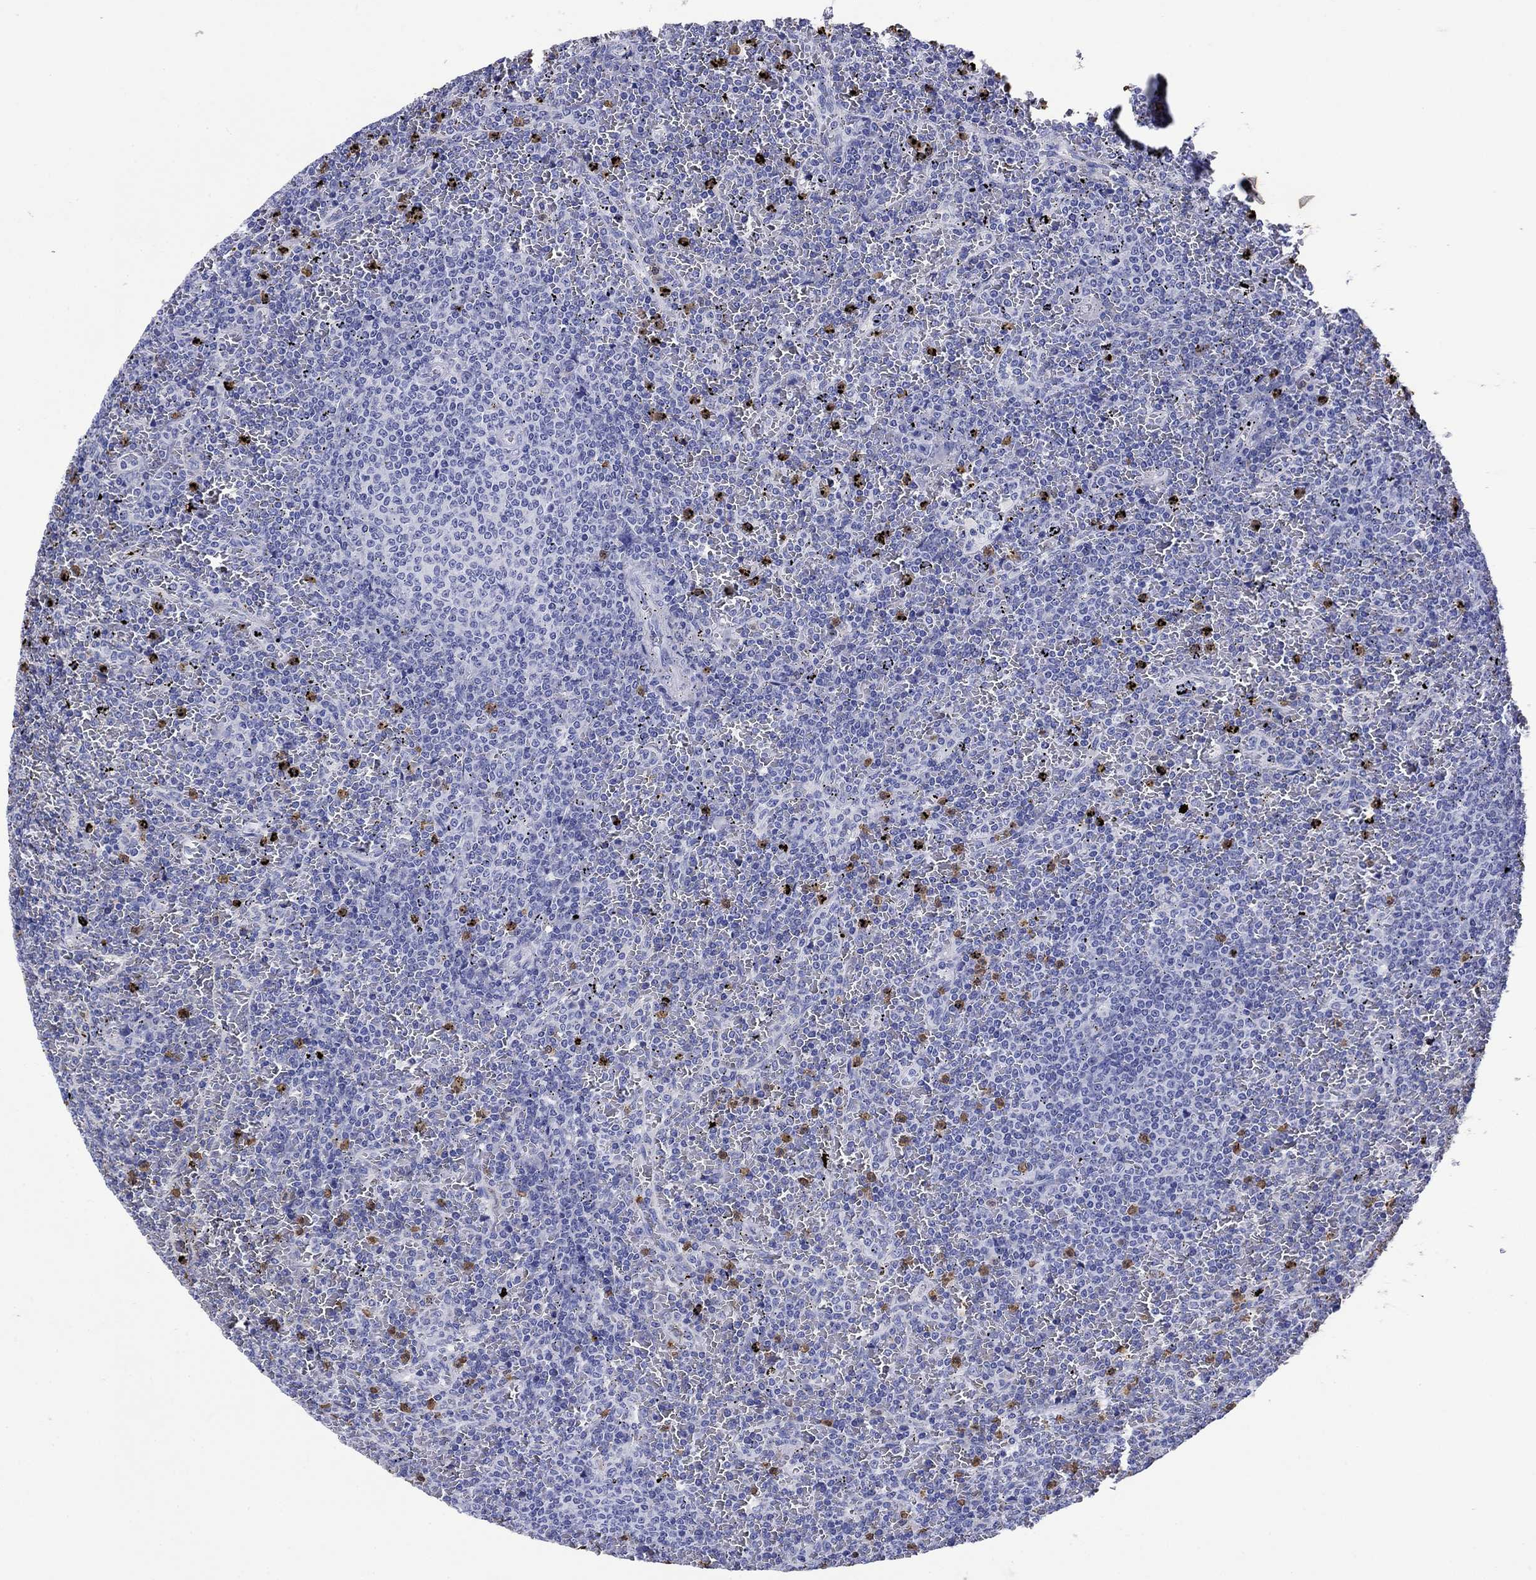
{"staining": {"intensity": "negative", "quantity": "none", "location": "none"}, "tissue": "lymphoma", "cell_type": "Tumor cells", "image_type": "cancer", "snomed": [{"axis": "morphology", "description": "Malignant lymphoma, non-Hodgkin's type, Low grade"}, {"axis": "topography", "description": "Spleen"}], "caption": "This is an IHC photomicrograph of low-grade malignant lymphoma, non-Hodgkin's type. There is no staining in tumor cells.", "gene": "TFR2", "patient": {"sex": "female", "age": 77}}